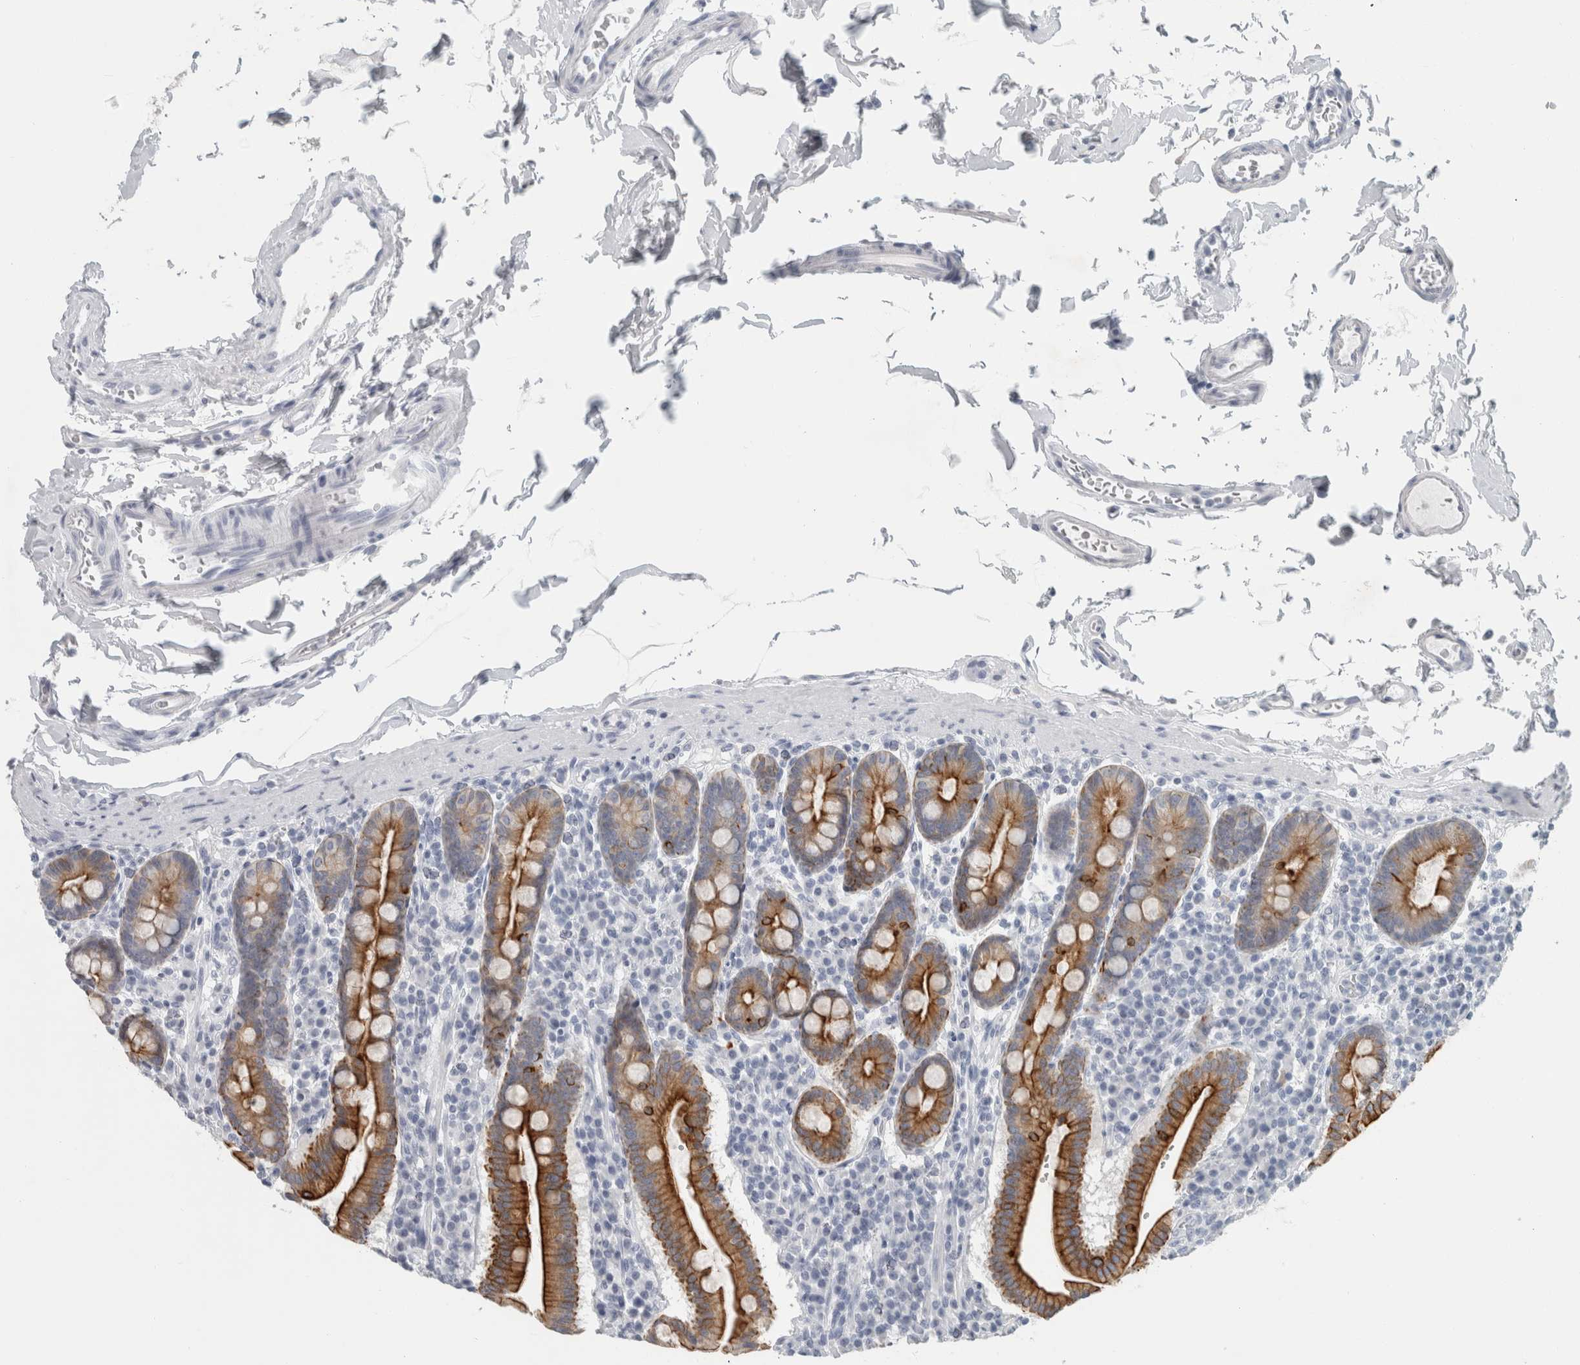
{"staining": {"intensity": "strong", "quantity": ">75%", "location": "cytoplasmic/membranous"}, "tissue": "duodenum", "cell_type": "Glandular cells", "image_type": "normal", "snomed": [{"axis": "morphology", "description": "Normal tissue, NOS"}, {"axis": "morphology", "description": "Adenocarcinoma, NOS"}, {"axis": "topography", "description": "Pancreas"}, {"axis": "topography", "description": "Duodenum"}], "caption": "This image displays immunohistochemistry (IHC) staining of unremarkable human duodenum, with high strong cytoplasmic/membranous staining in approximately >75% of glandular cells.", "gene": "SLC28A3", "patient": {"sex": "male", "age": 50}}